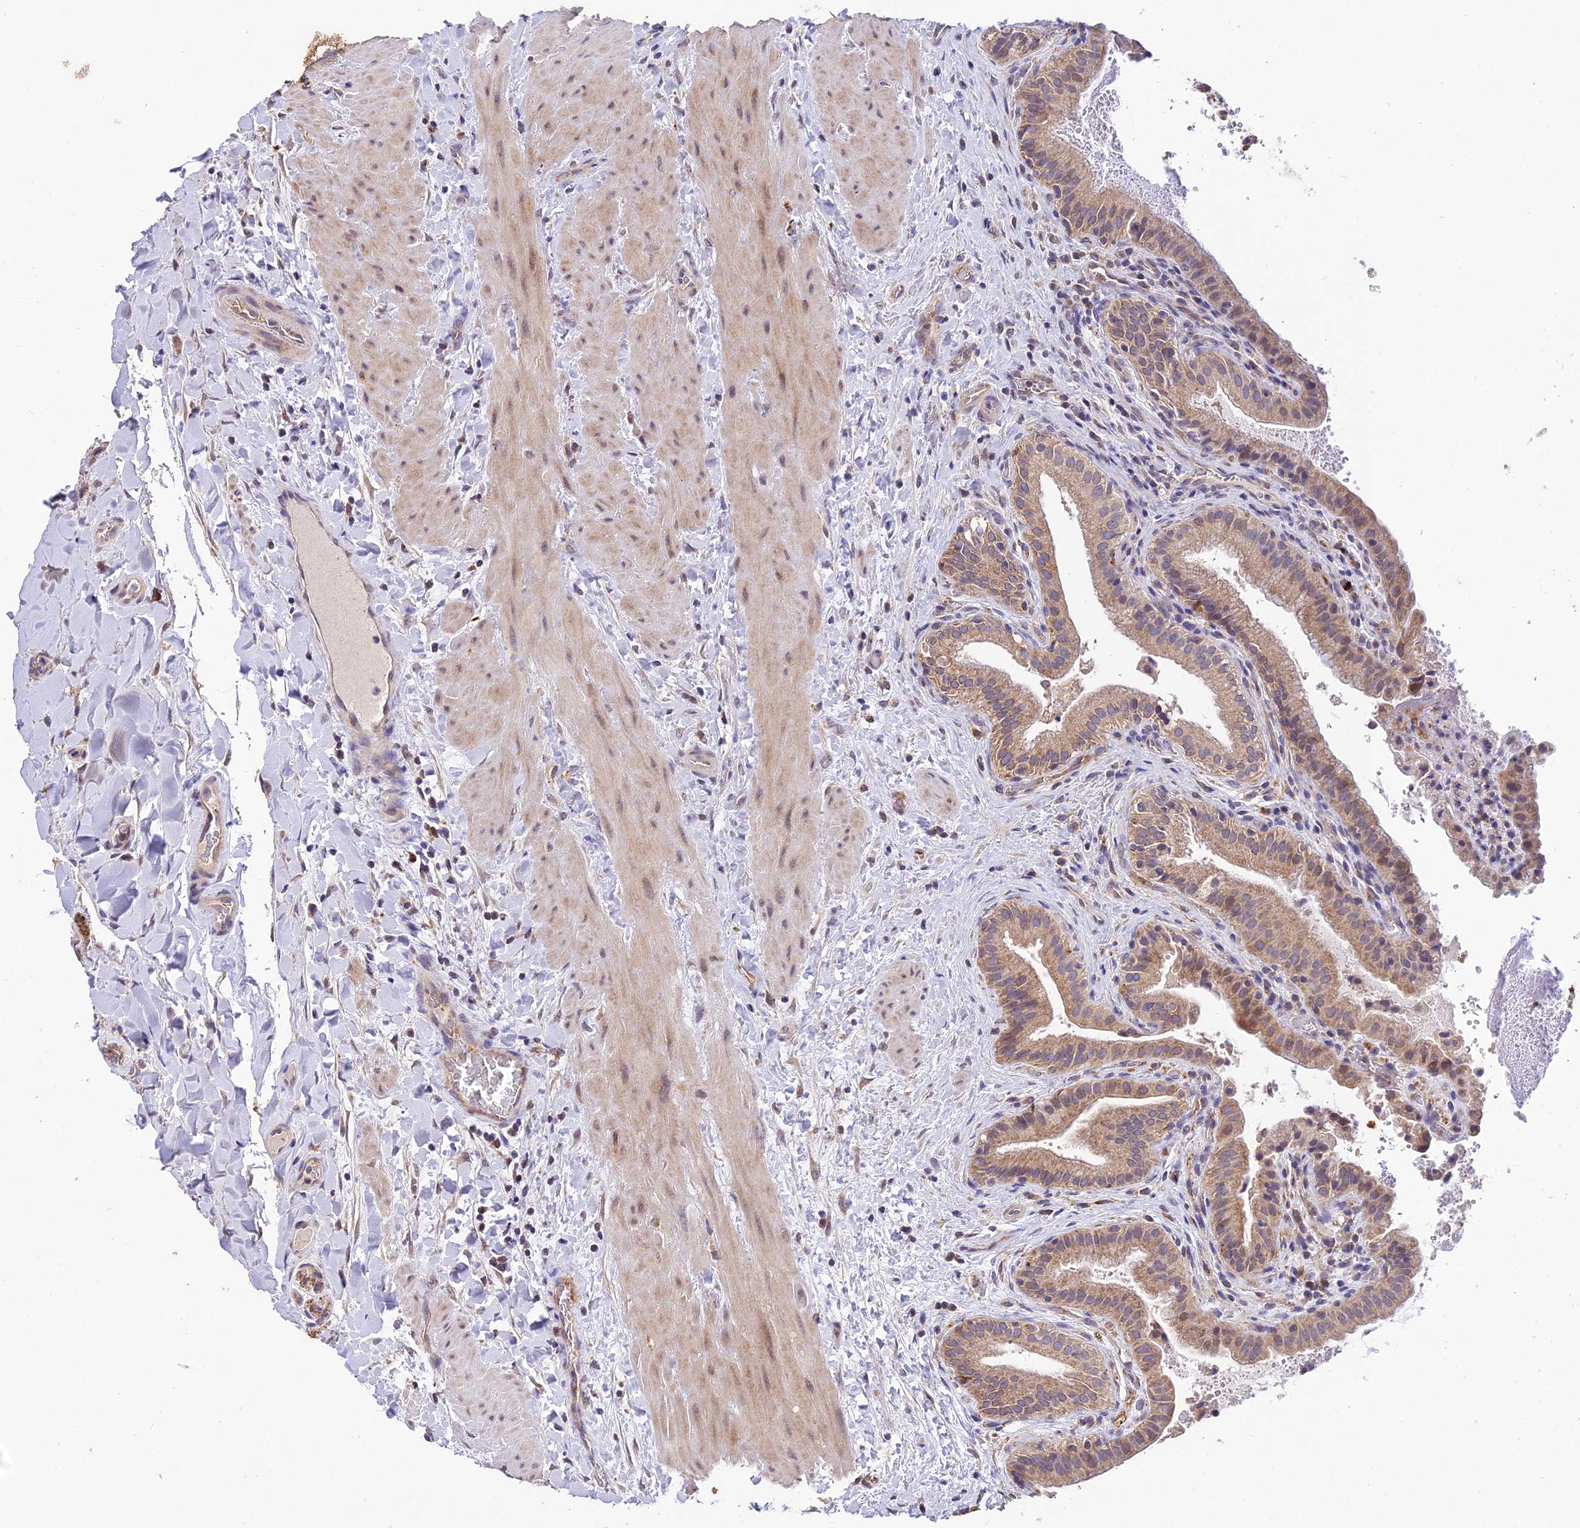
{"staining": {"intensity": "moderate", "quantity": ">75%", "location": "cytoplasmic/membranous"}, "tissue": "gallbladder", "cell_type": "Glandular cells", "image_type": "normal", "snomed": [{"axis": "morphology", "description": "Normal tissue, NOS"}, {"axis": "topography", "description": "Gallbladder"}], "caption": "The micrograph reveals staining of unremarkable gallbladder, revealing moderate cytoplasmic/membranous protein expression (brown color) within glandular cells. The protein is stained brown, and the nuclei are stained in blue (DAB (3,3'-diaminobenzidine) IHC with brightfield microscopy, high magnification).", "gene": "SDHD", "patient": {"sex": "male", "age": 24}}